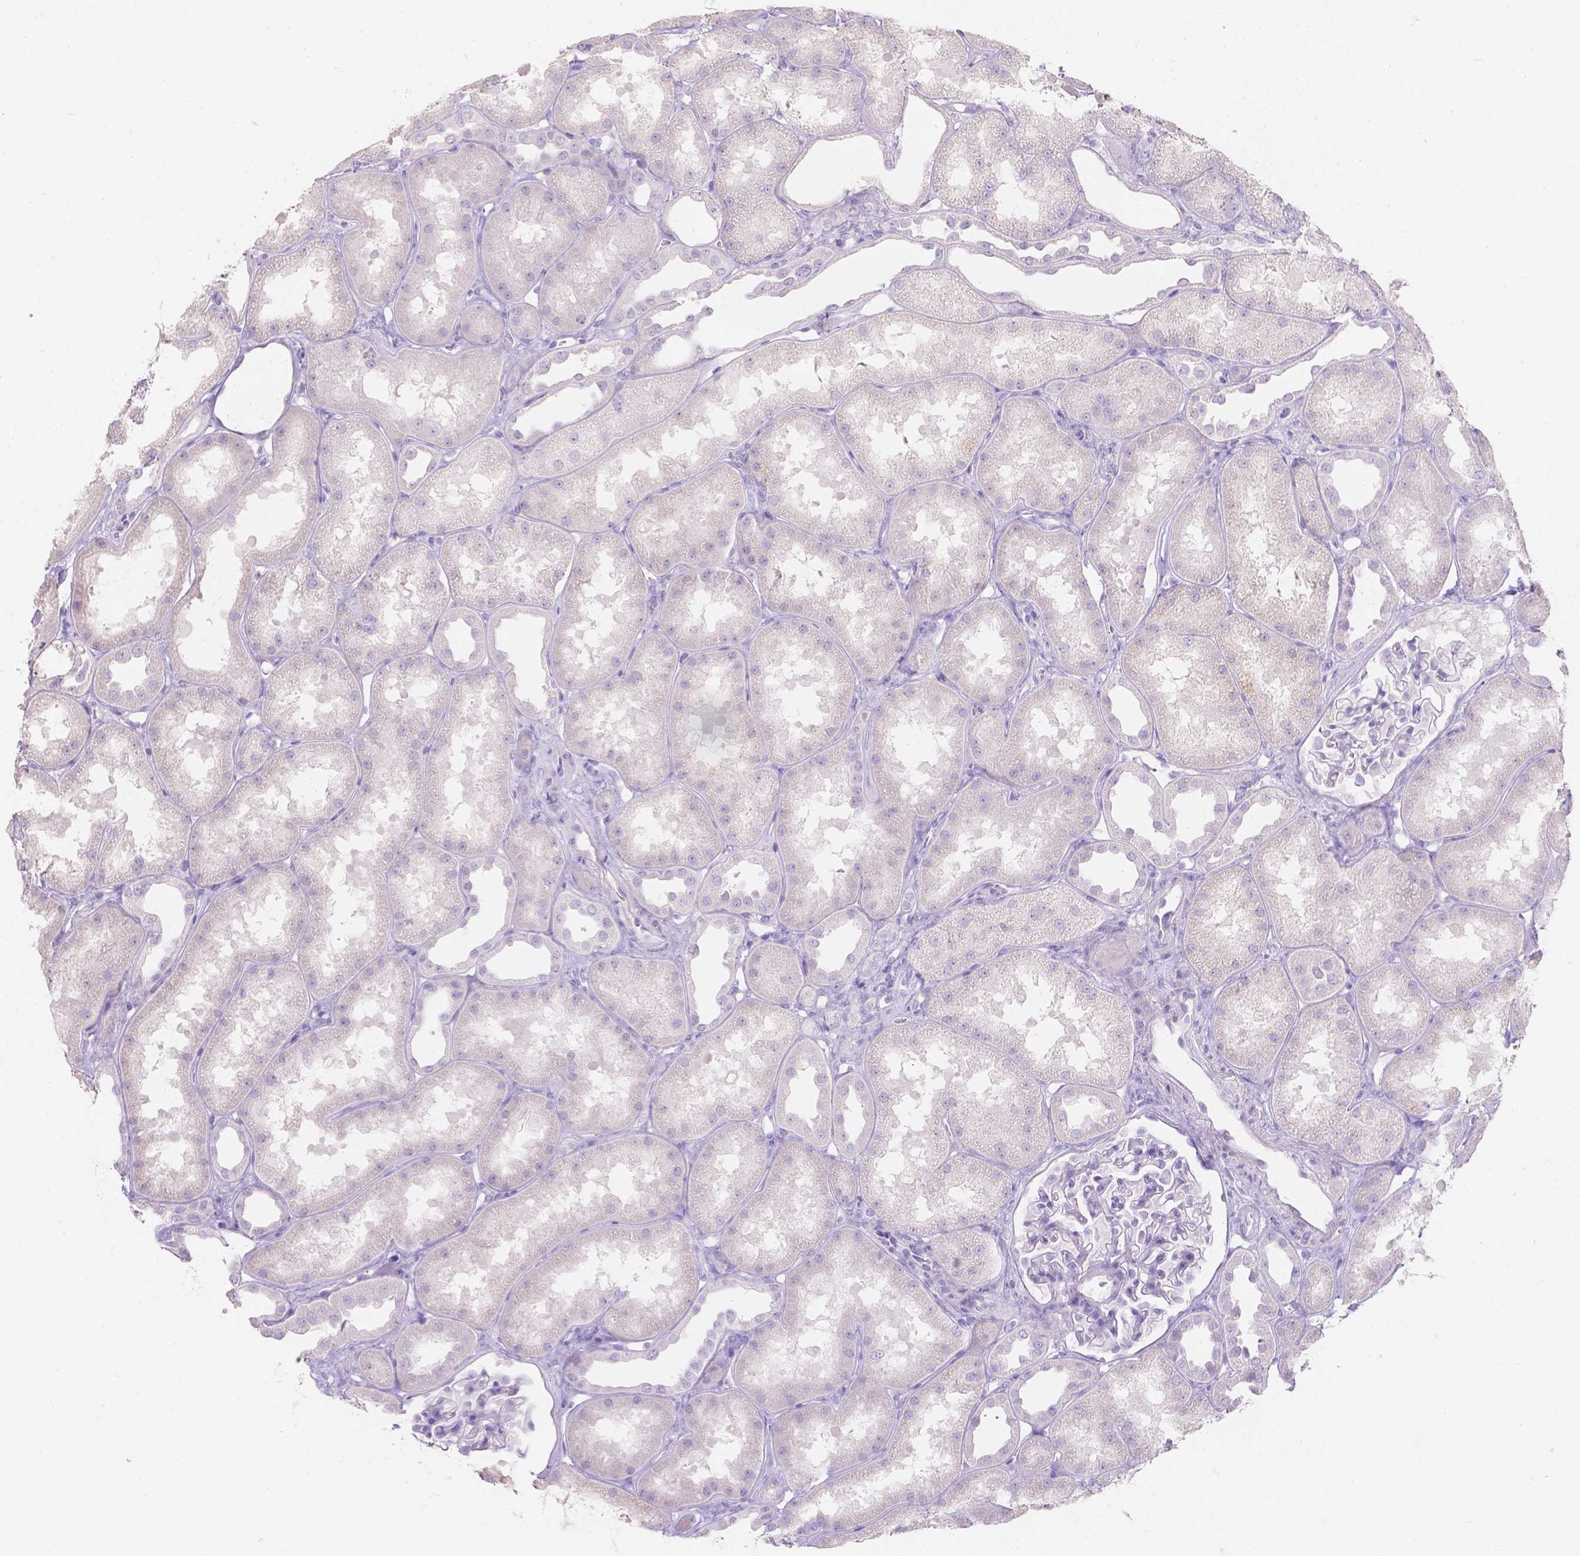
{"staining": {"intensity": "negative", "quantity": "none", "location": "none"}, "tissue": "kidney", "cell_type": "Cells in glomeruli", "image_type": "normal", "snomed": [{"axis": "morphology", "description": "Normal tissue, NOS"}, {"axis": "topography", "description": "Kidney"}], "caption": "This is a photomicrograph of immunohistochemistry (IHC) staining of benign kidney, which shows no expression in cells in glomeruli. (Brightfield microscopy of DAB immunohistochemistry (IHC) at high magnification).", "gene": "GAL3ST2", "patient": {"sex": "male", "age": 61}}